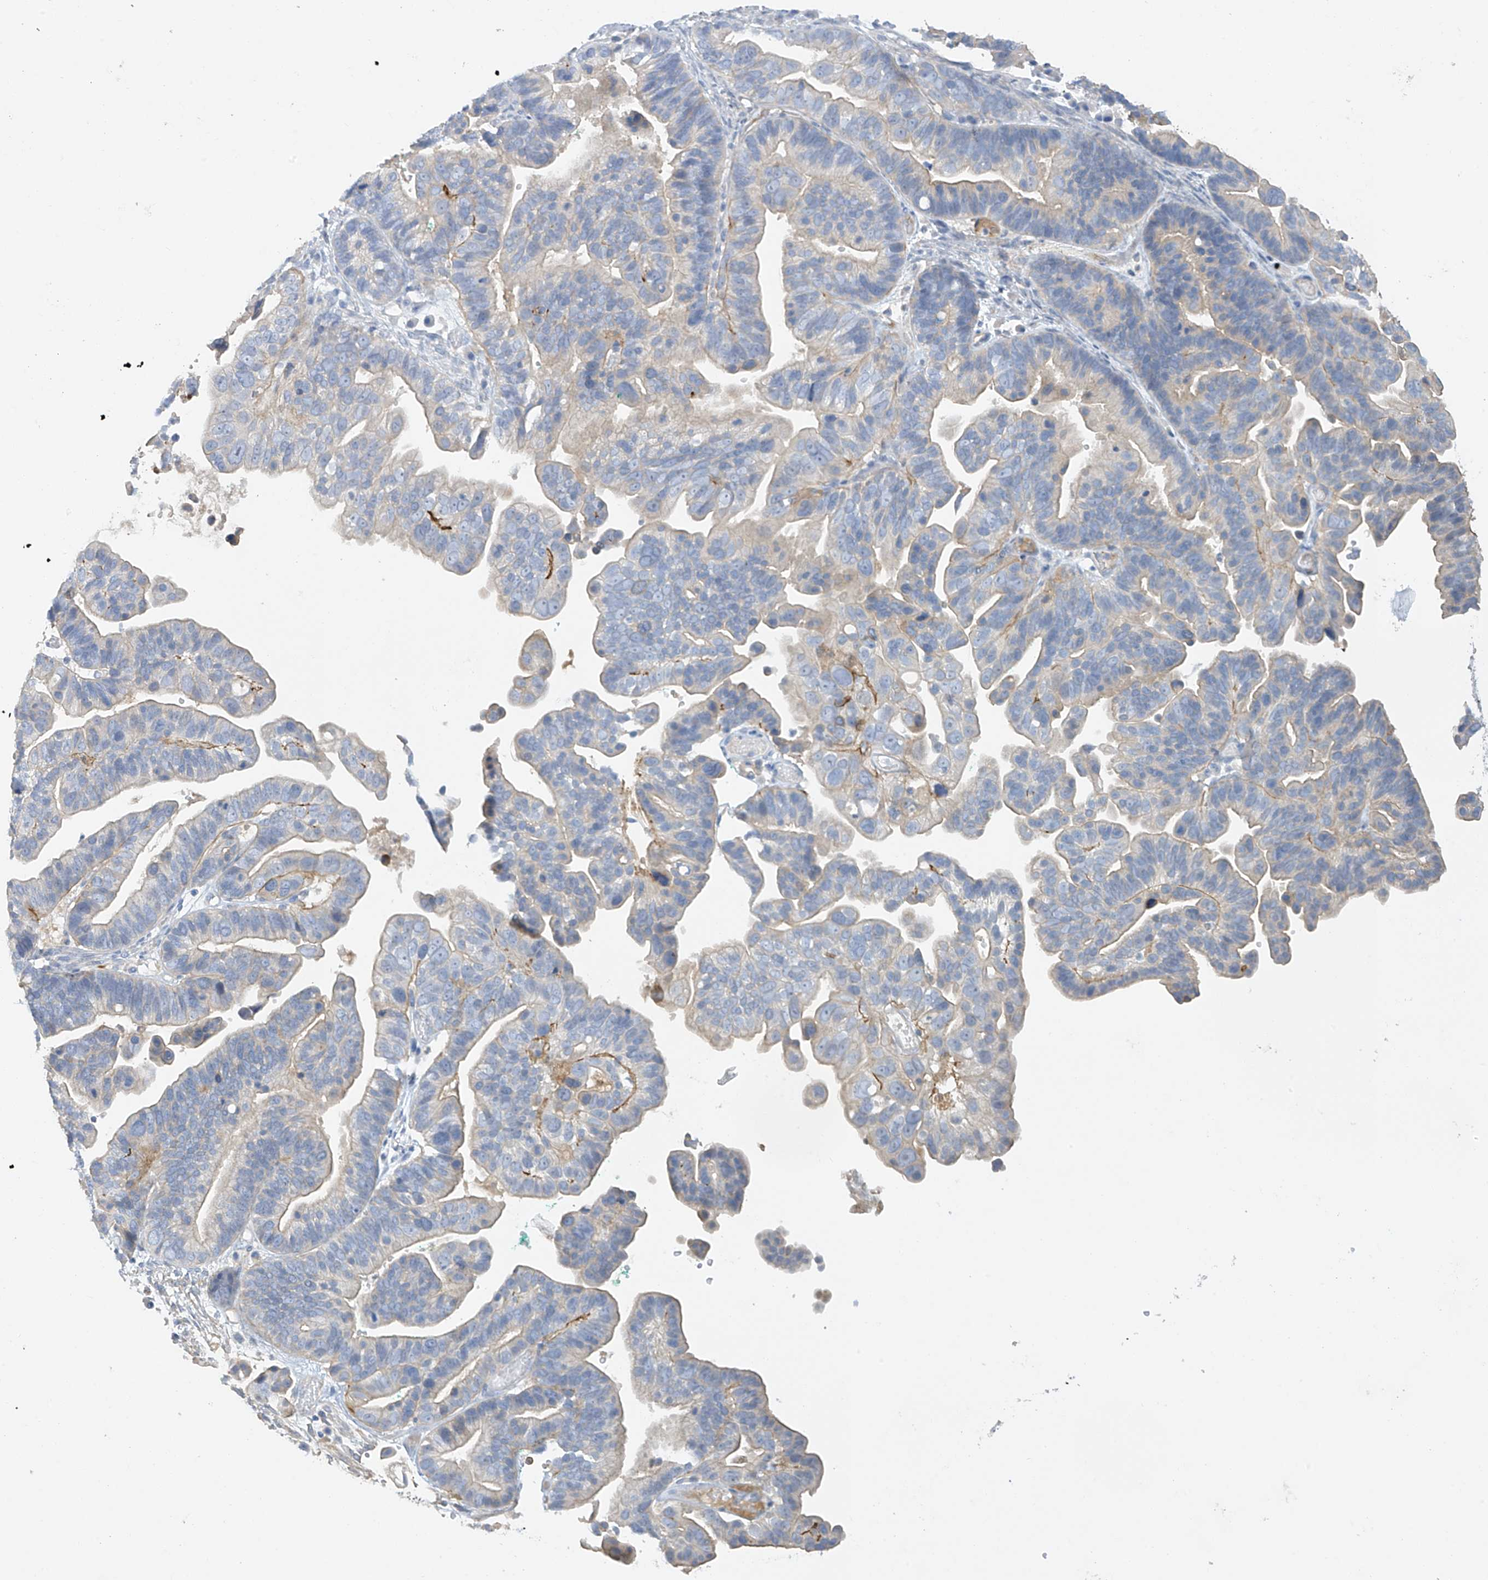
{"staining": {"intensity": "weak", "quantity": "25%-75%", "location": "cytoplasmic/membranous"}, "tissue": "ovarian cancer", "cell_type": "Tumor cells", "image_type": "cancer", "snomed": [{"axis": "morphology", "description": "Cystadenocarcinoma, serous, NOS"}, {"axis": "topography", "description": "Ovary"}], "caption": "Immunohistochemical staining of human ovarian cancer exhibits low levels of weak cytoplasmic/membranous staining in about 25%-75% of tumor cells.", "gene": "PRSS12", "patient": {"sex": "female", "age": 56}}